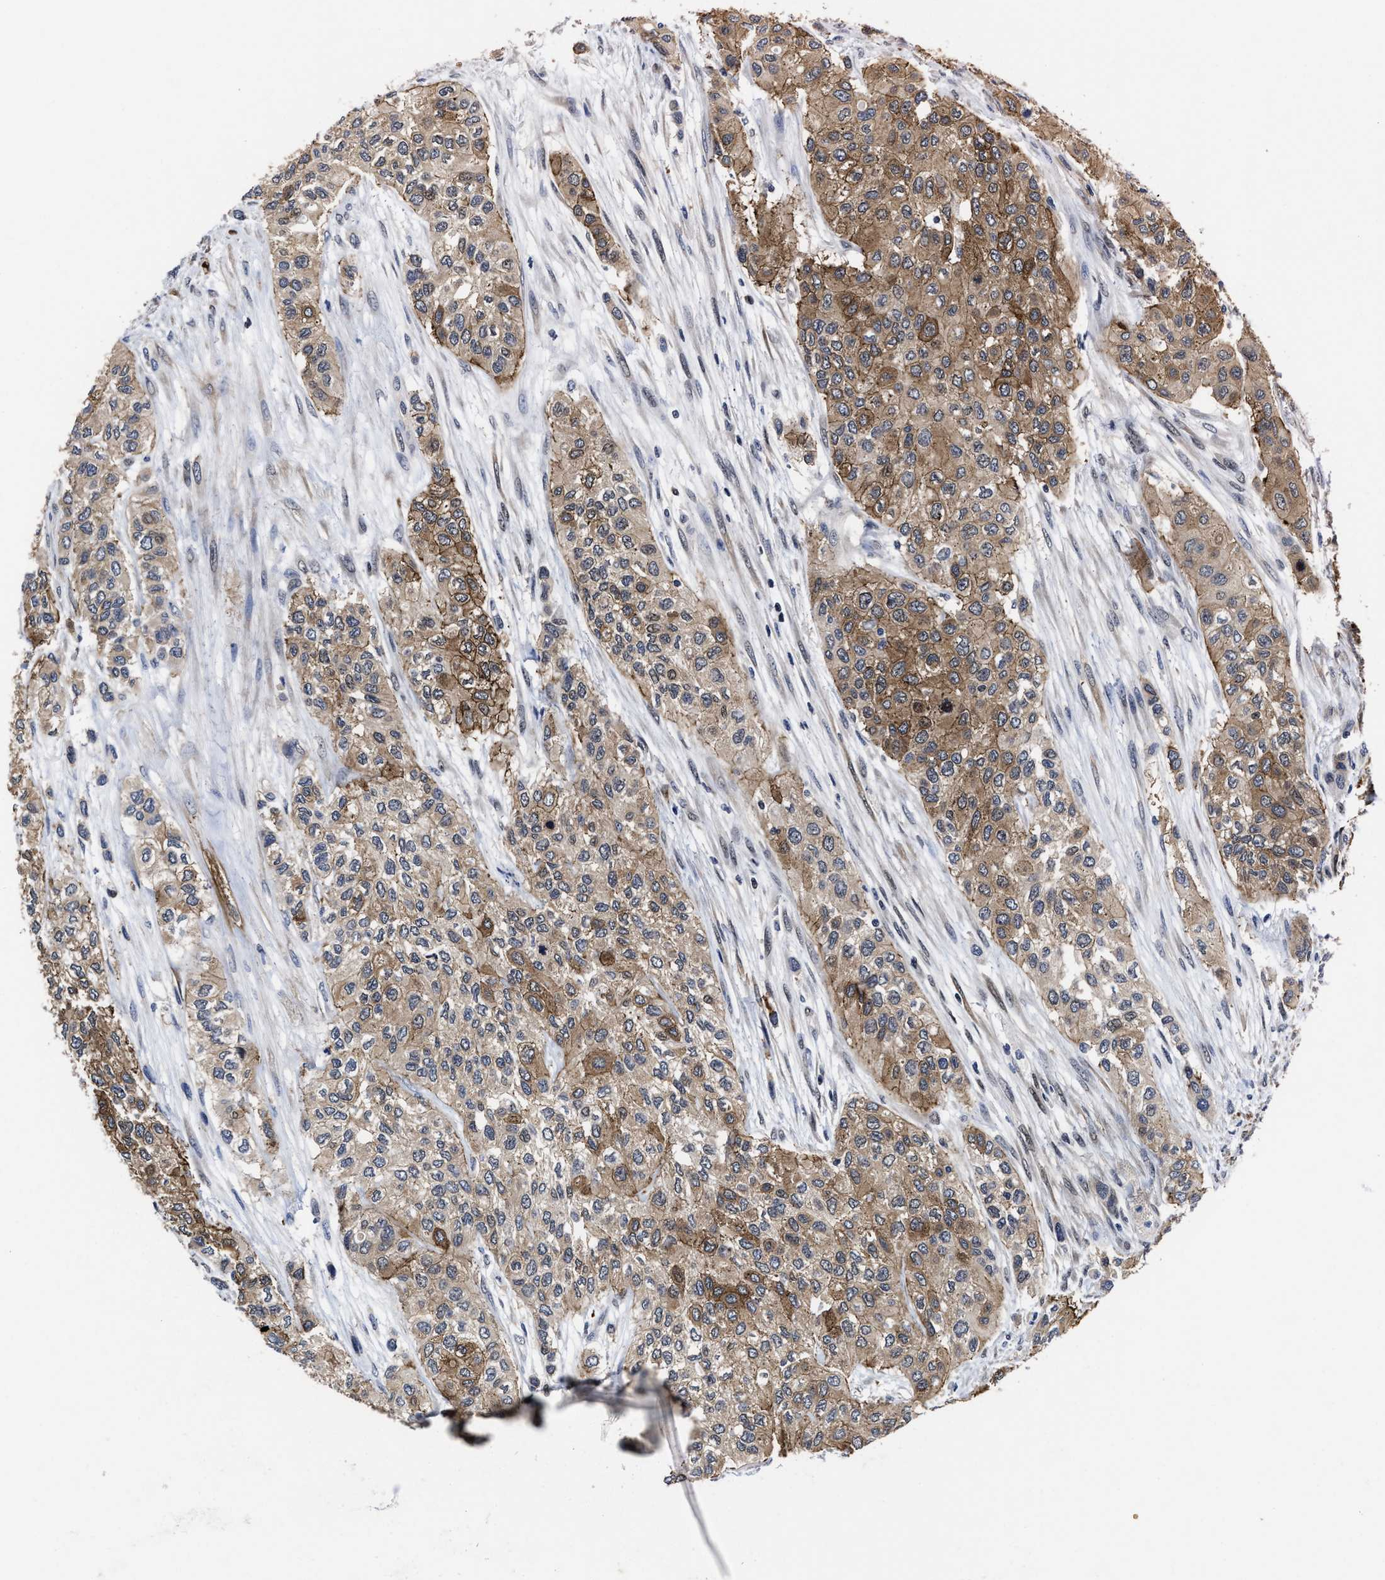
{"staining": {"intensity": "moderate", "quantity": ">75%", "location": "cytoplasmic/membranous"}, "tissue": "urothelial cancer", "cell_type": "Tumor cells", "image_type": "cancer", "snomed": [{"axis": "morphology", "description": "Urothelial carcinoma, High grade"}, {"axis": "topography", "description": "Urinary bladder"}], "caption": "High-grade urothelial carcinoma stained for a protein reveals moderate cytoplasmic/membranous positivity in tumor cells. The staining is performed using DAB (3,3'-diaminobenzidine) brown chromogen to label protein expression. The nuclei are counter-stained blue using hematoxylin.", "gene": "KIF12", "patient": {"sex": "female", "age": 56}}